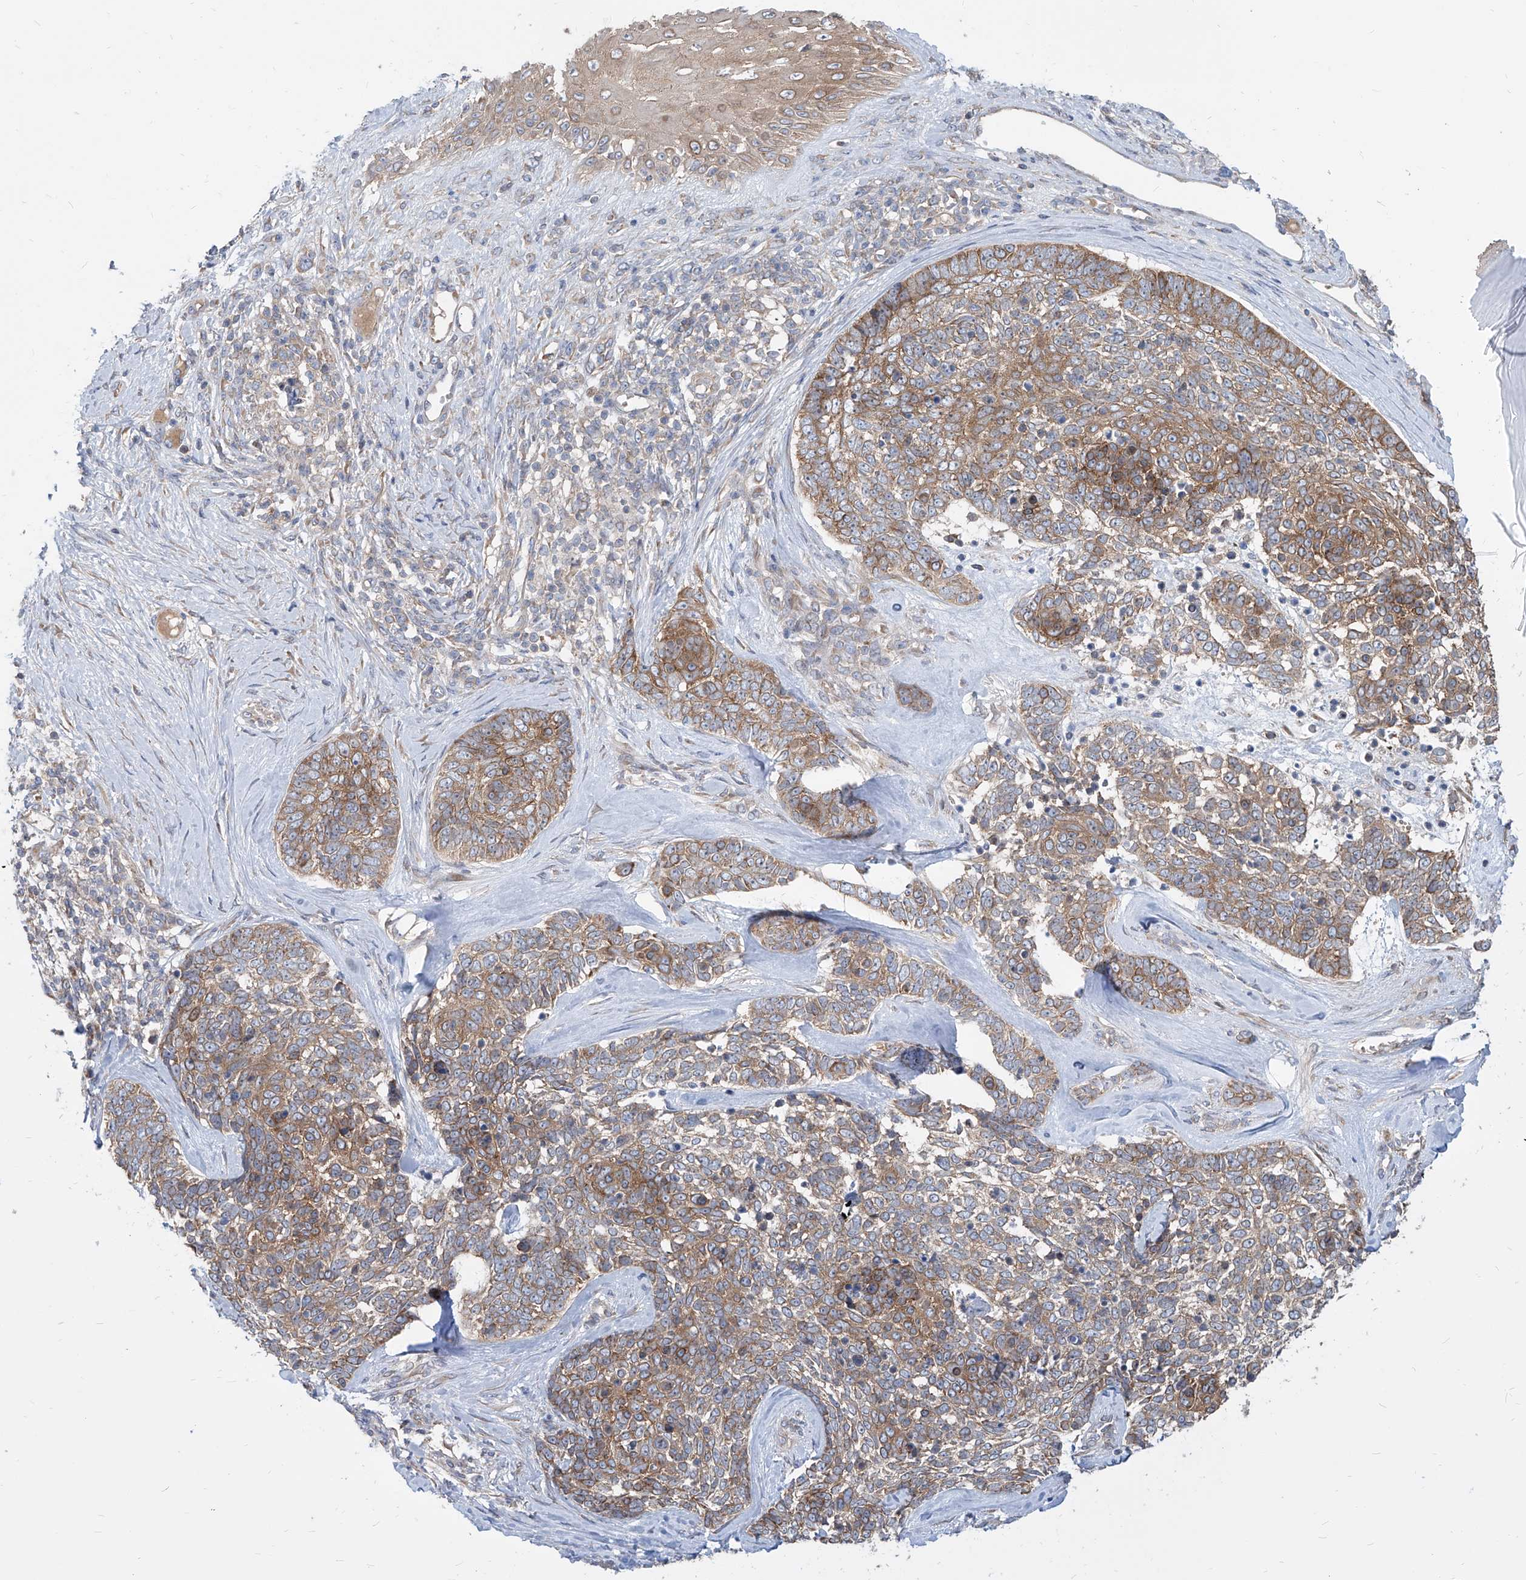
{"staining": {"intensity": "moderate", "quantity": ">75%", "location": "cytoplasmic/membranous"}, "tissue": "skin cancer", "cell_type": "Tumor cells", "image_type": "cancer", "snomed": [{"axis": "morphology", "description": "Basal cell carcinoma"}, {"axis": "topography", "description": "Skin"}], "caption": "Moderate cytoplasmic/membranous positivity for a protein is present in approximately >75% of tumor cells of basal cell carcinoma (skin) using IHC.", "gene": "FAM83B", "patient": {"sex": "female", "age": 81}}